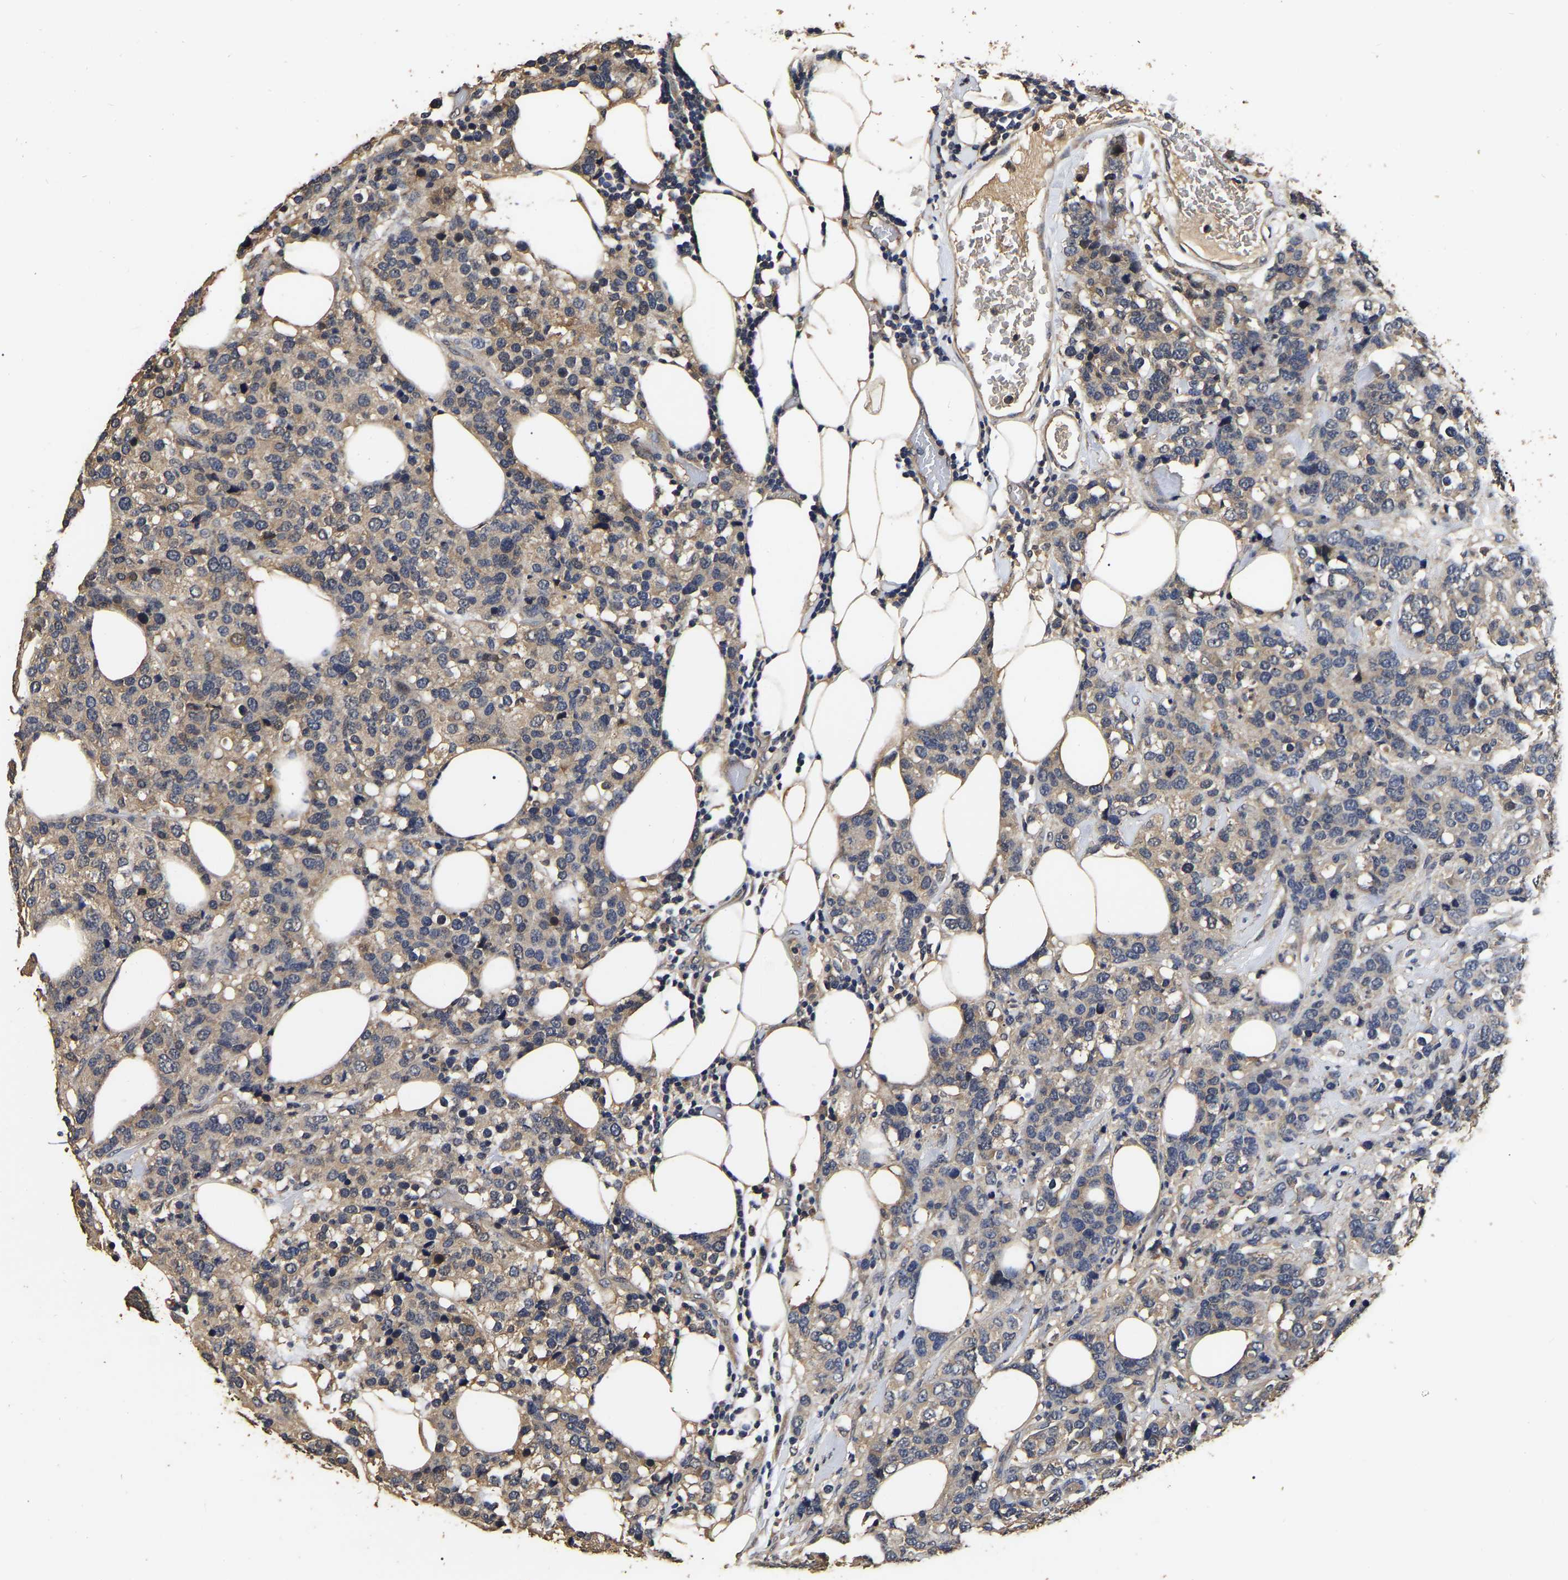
{"staining": {"intensity": "weak", "quantity": ">75%", "location": "cytoplasmic/membranous"}, "tissue": "breast cancer", "cell_type": "Tumor cells", "image_type": "cancer", "snomed": [{"axis": "morphology", "description": "Lobular carcinoma"}, {"axis": "topography", "description": "Breast"}], "caption": "Immunohistochemical staining of breast lobular carcinoma demonstrates weak cytoplasmic/membranous protein staining in approximately >75% of tumor cells. The protein is stained brown, and the nuclei are stained in blue (DAB (3,3'-diaminobenzidine) IHC with brightfield microscopy, high magnification).", "gene": "STK32C", "patient": {"sex": "female", "age": 59}}